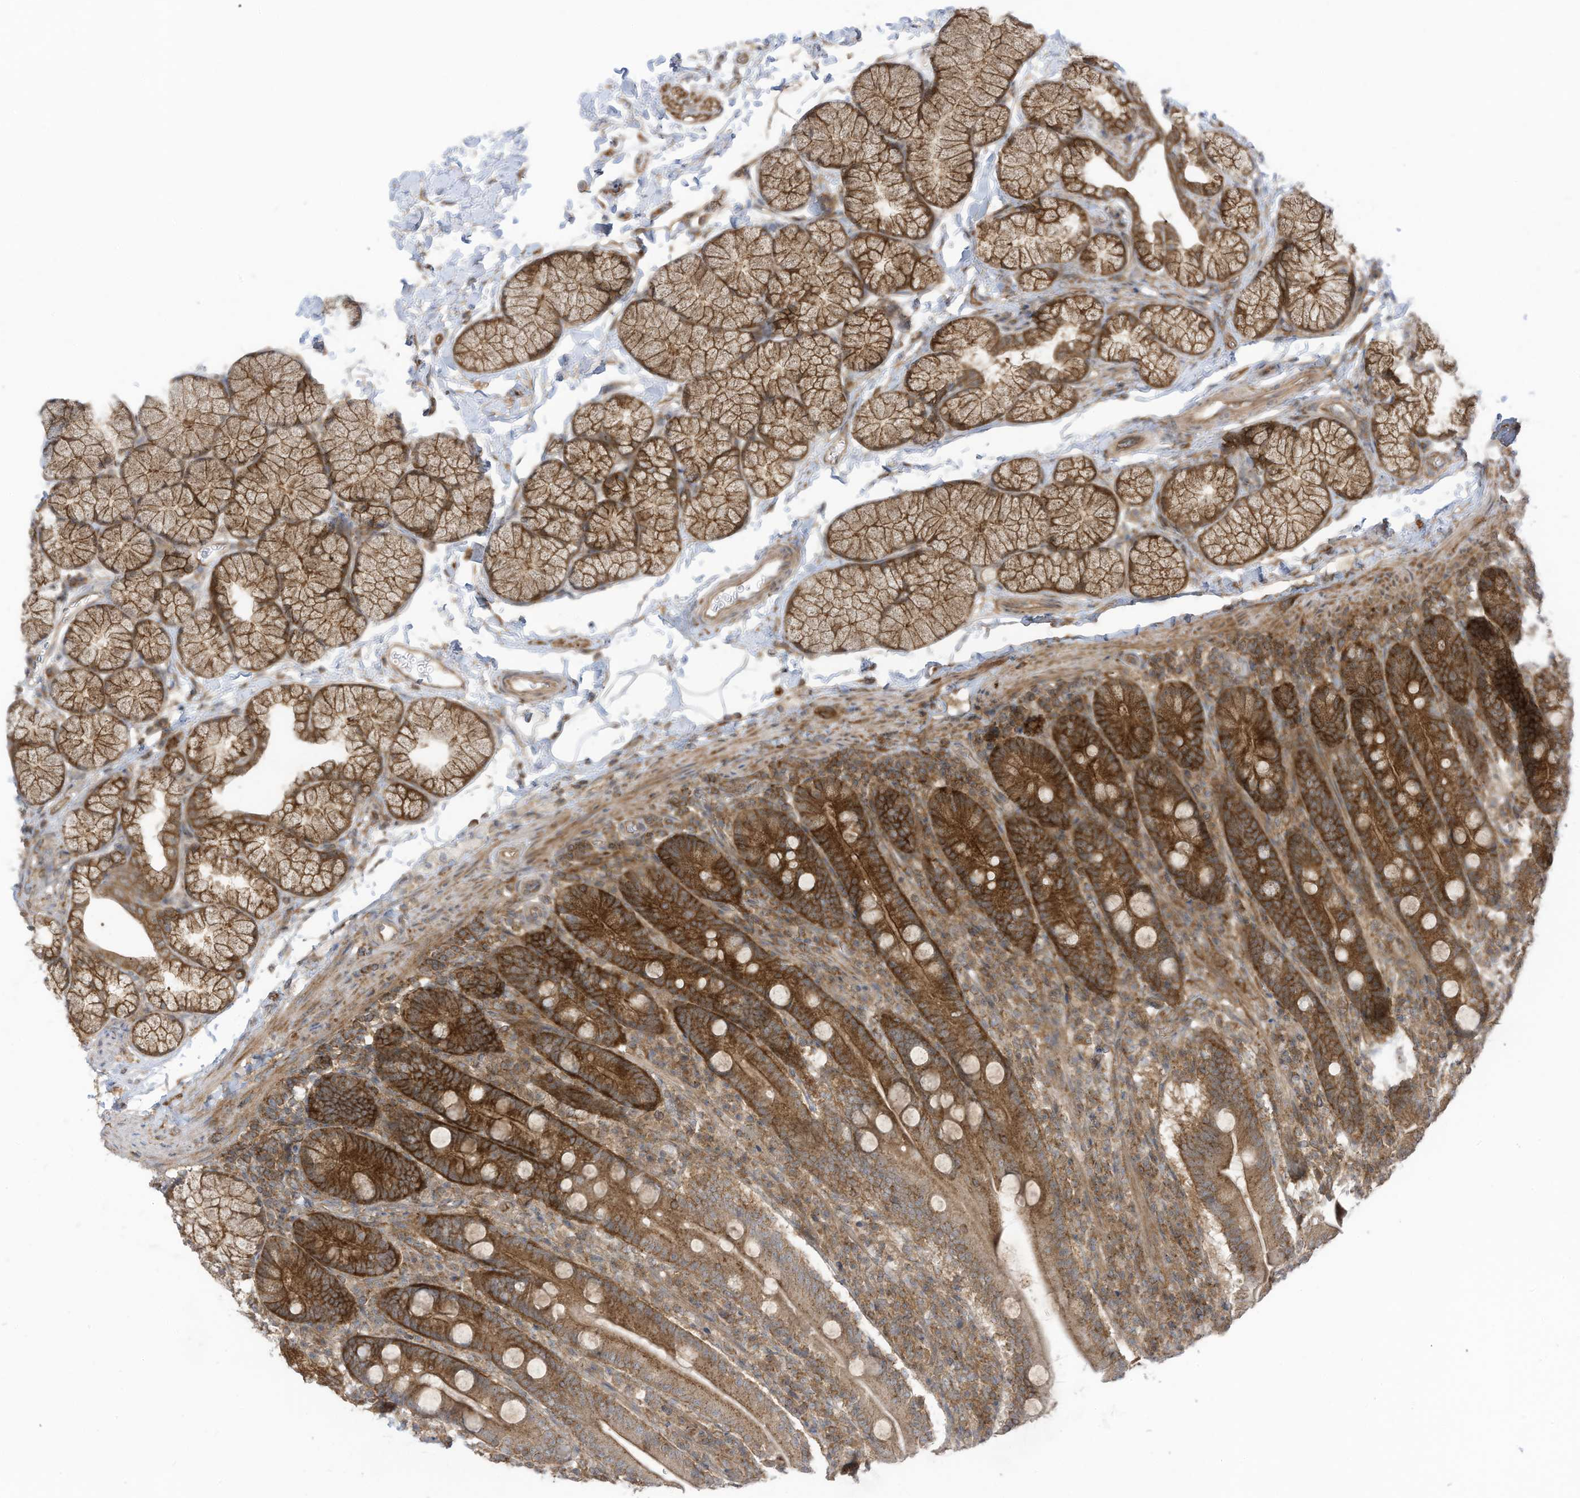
{"staining": {"intensity": "strong", "quantity": "25%-75%", "location": "cytoplasmic/membranous"}, "tissue": "duodenum", "cell_type": "Glandular cells", "image_type": "normal", "snomed": [{"axis": "morphology", "description": "Normal tissue, NOS"}, {"axis": "topography", "description": "Duodenum"}], "caption": "Immunohistochemical staining of unremarkable human duodenum shows strong cytoplasmic/membranous protein positivity in about 25%-75% of glandular cells. The protein is stained brown, and the nuclei are stained in blue (DAB (3,3'-diaminobenzidine) IHC with brightfield microscopy, high magnification).", "gene": "REPS1", "patient": {"sex": "male", "age": 35}}